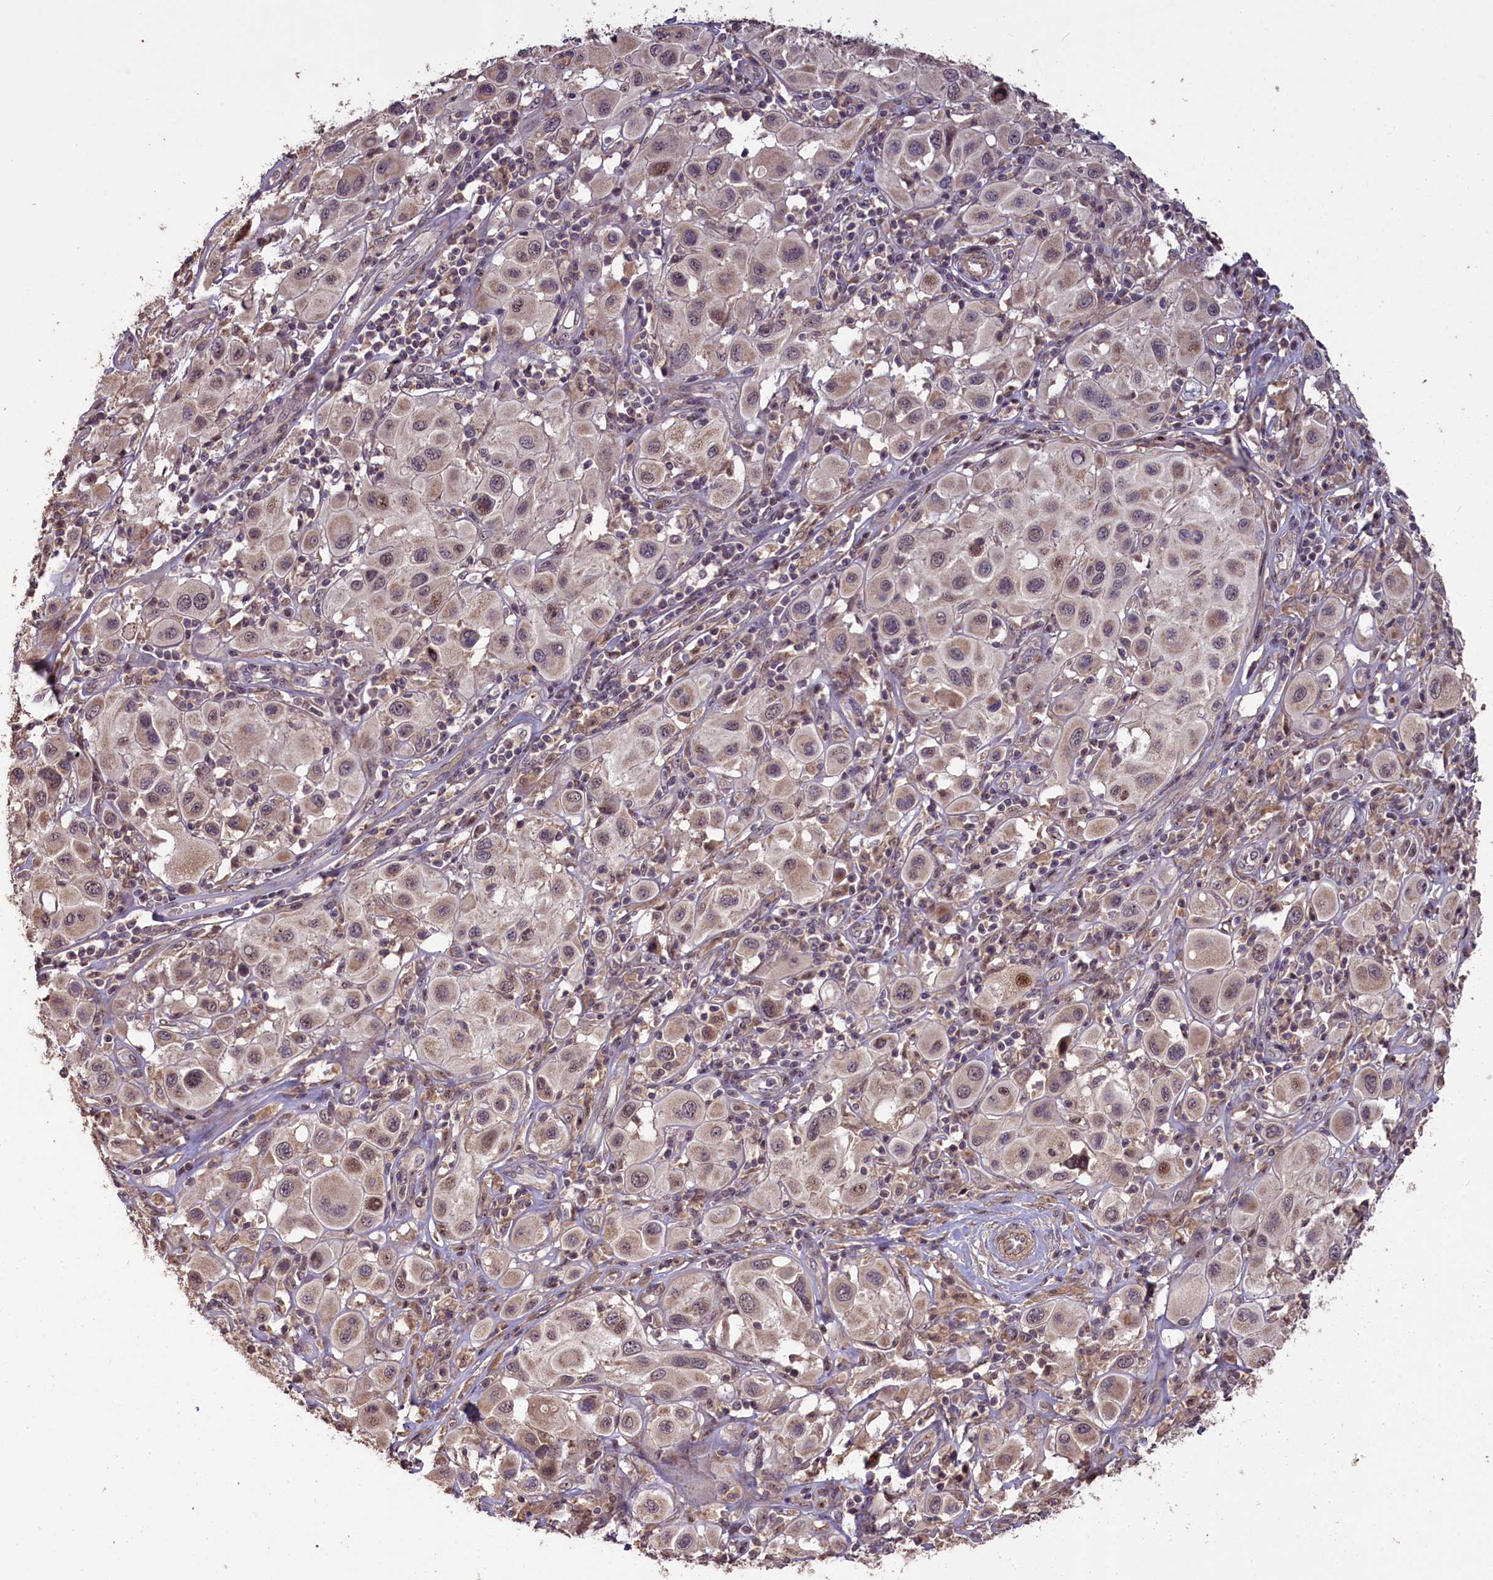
{"staining": {"intensity": "moderate", "quantity": "<25%", "location": "cytoplasmic/membranous,nuclear"}, "tissue": "melanoma", "cell_type": "Tumor cells", "image_type": "cancer", "snomed": [{"axis": "morphology", "description": "Malignant melanoma, Metastatic site"}, {"axis": "topography", "description": "Skin"}], "caption": "Moderate cytoplasmic/membranous and nuclear protein staining is present in about <25% of tumor cells in melanoma.", "gene": "FUZ", "patient": {"sex": "male", "age": 41}}